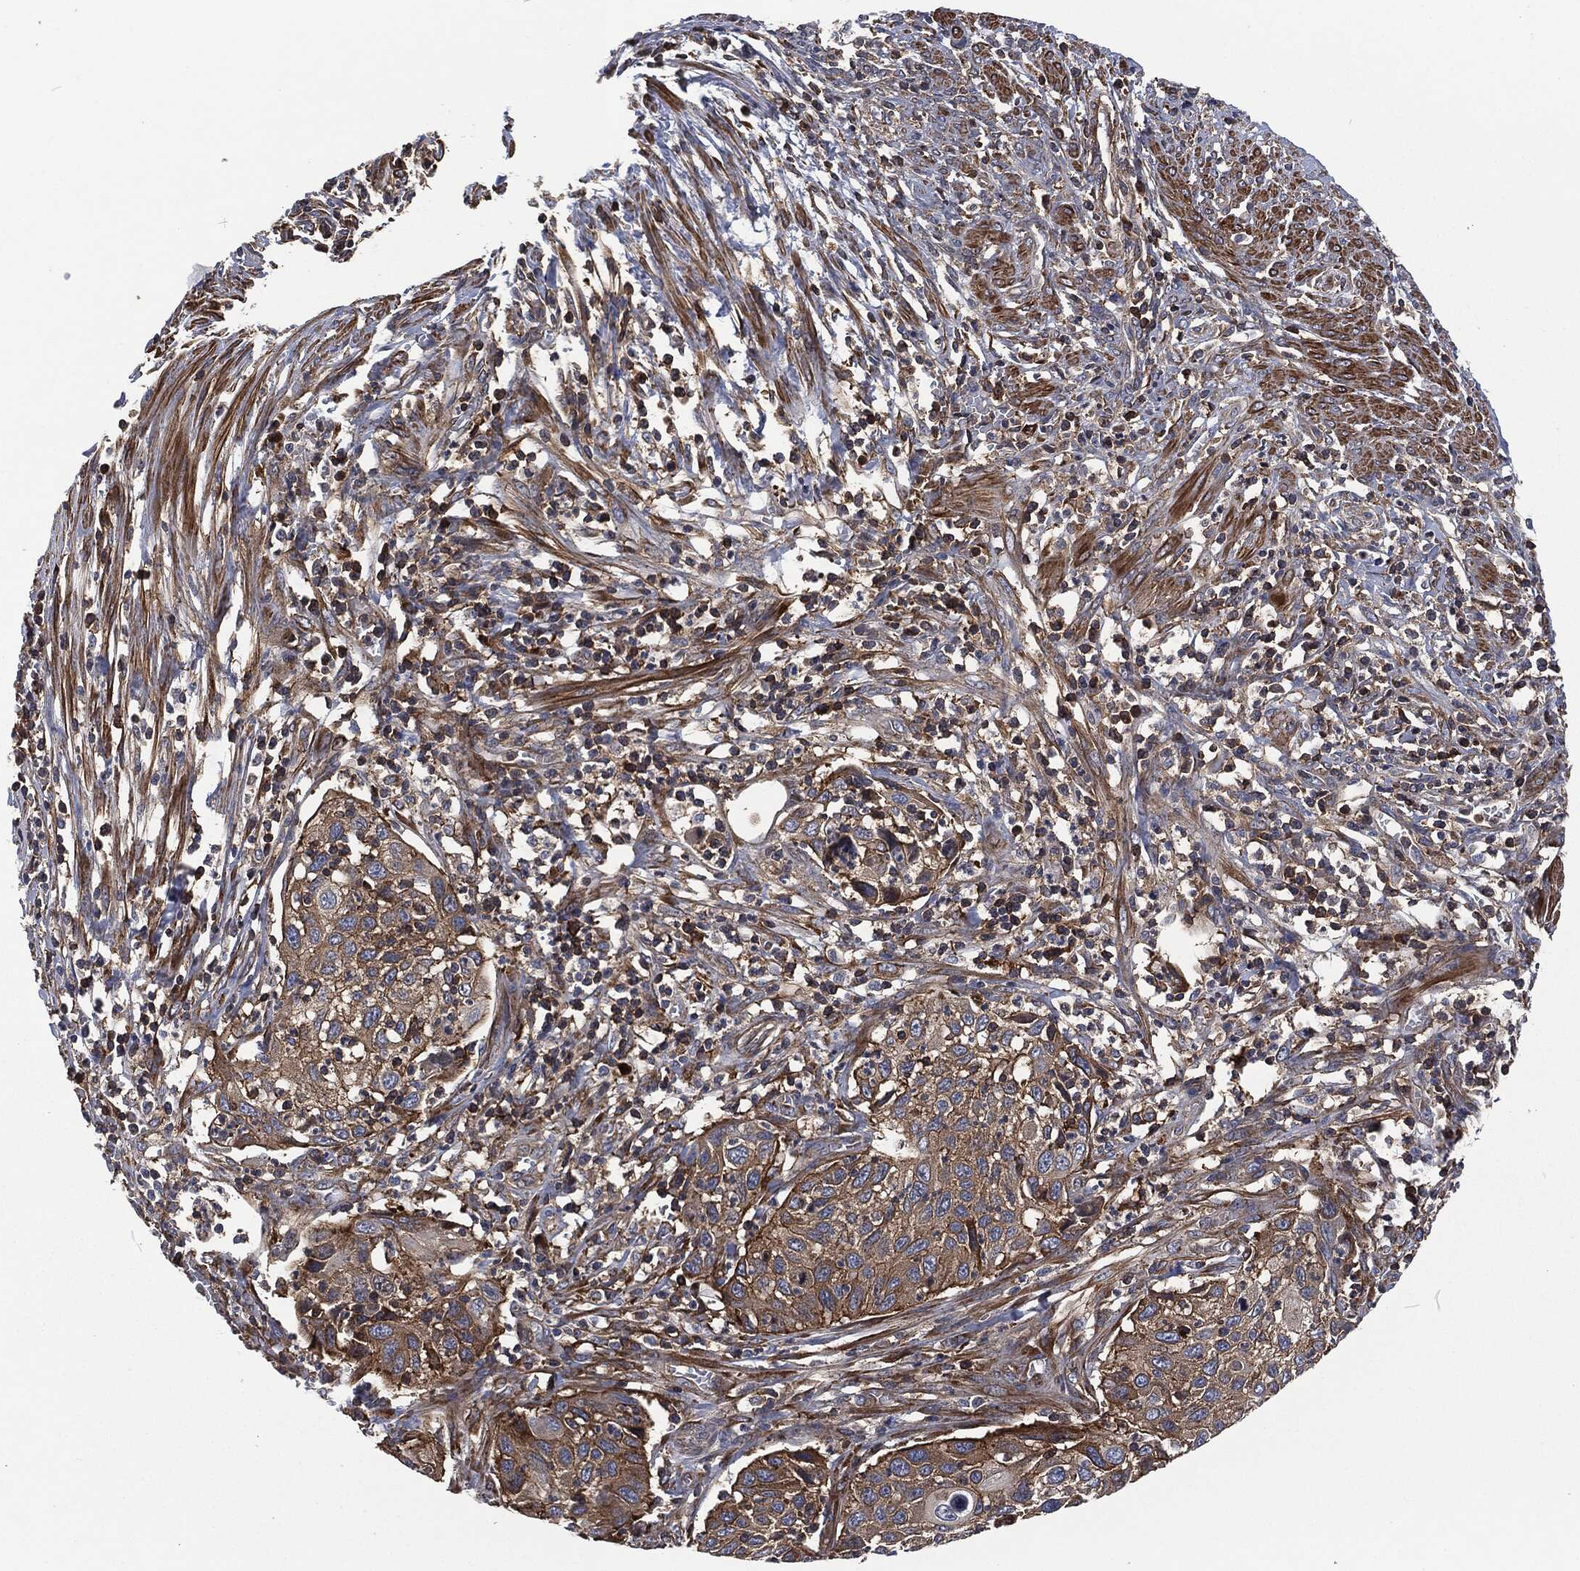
{"staining": {"intensity": "negative", "quantity": "none", "location": "none"}, "tissue": "cervical cancer", "cell_type": "Tumor cells", "image_type": "cancer", "snomed": [{"axis": "morphology", "description": "Squamous cell carcinoma, NOS"}, {"axis": "topography", "description": "Cervix"}], "caption": "There is no significant positivity in tumor cells of cervical cancer.", "gene": "LGALS9", "patient": {"sex": "female", "age": 70}}